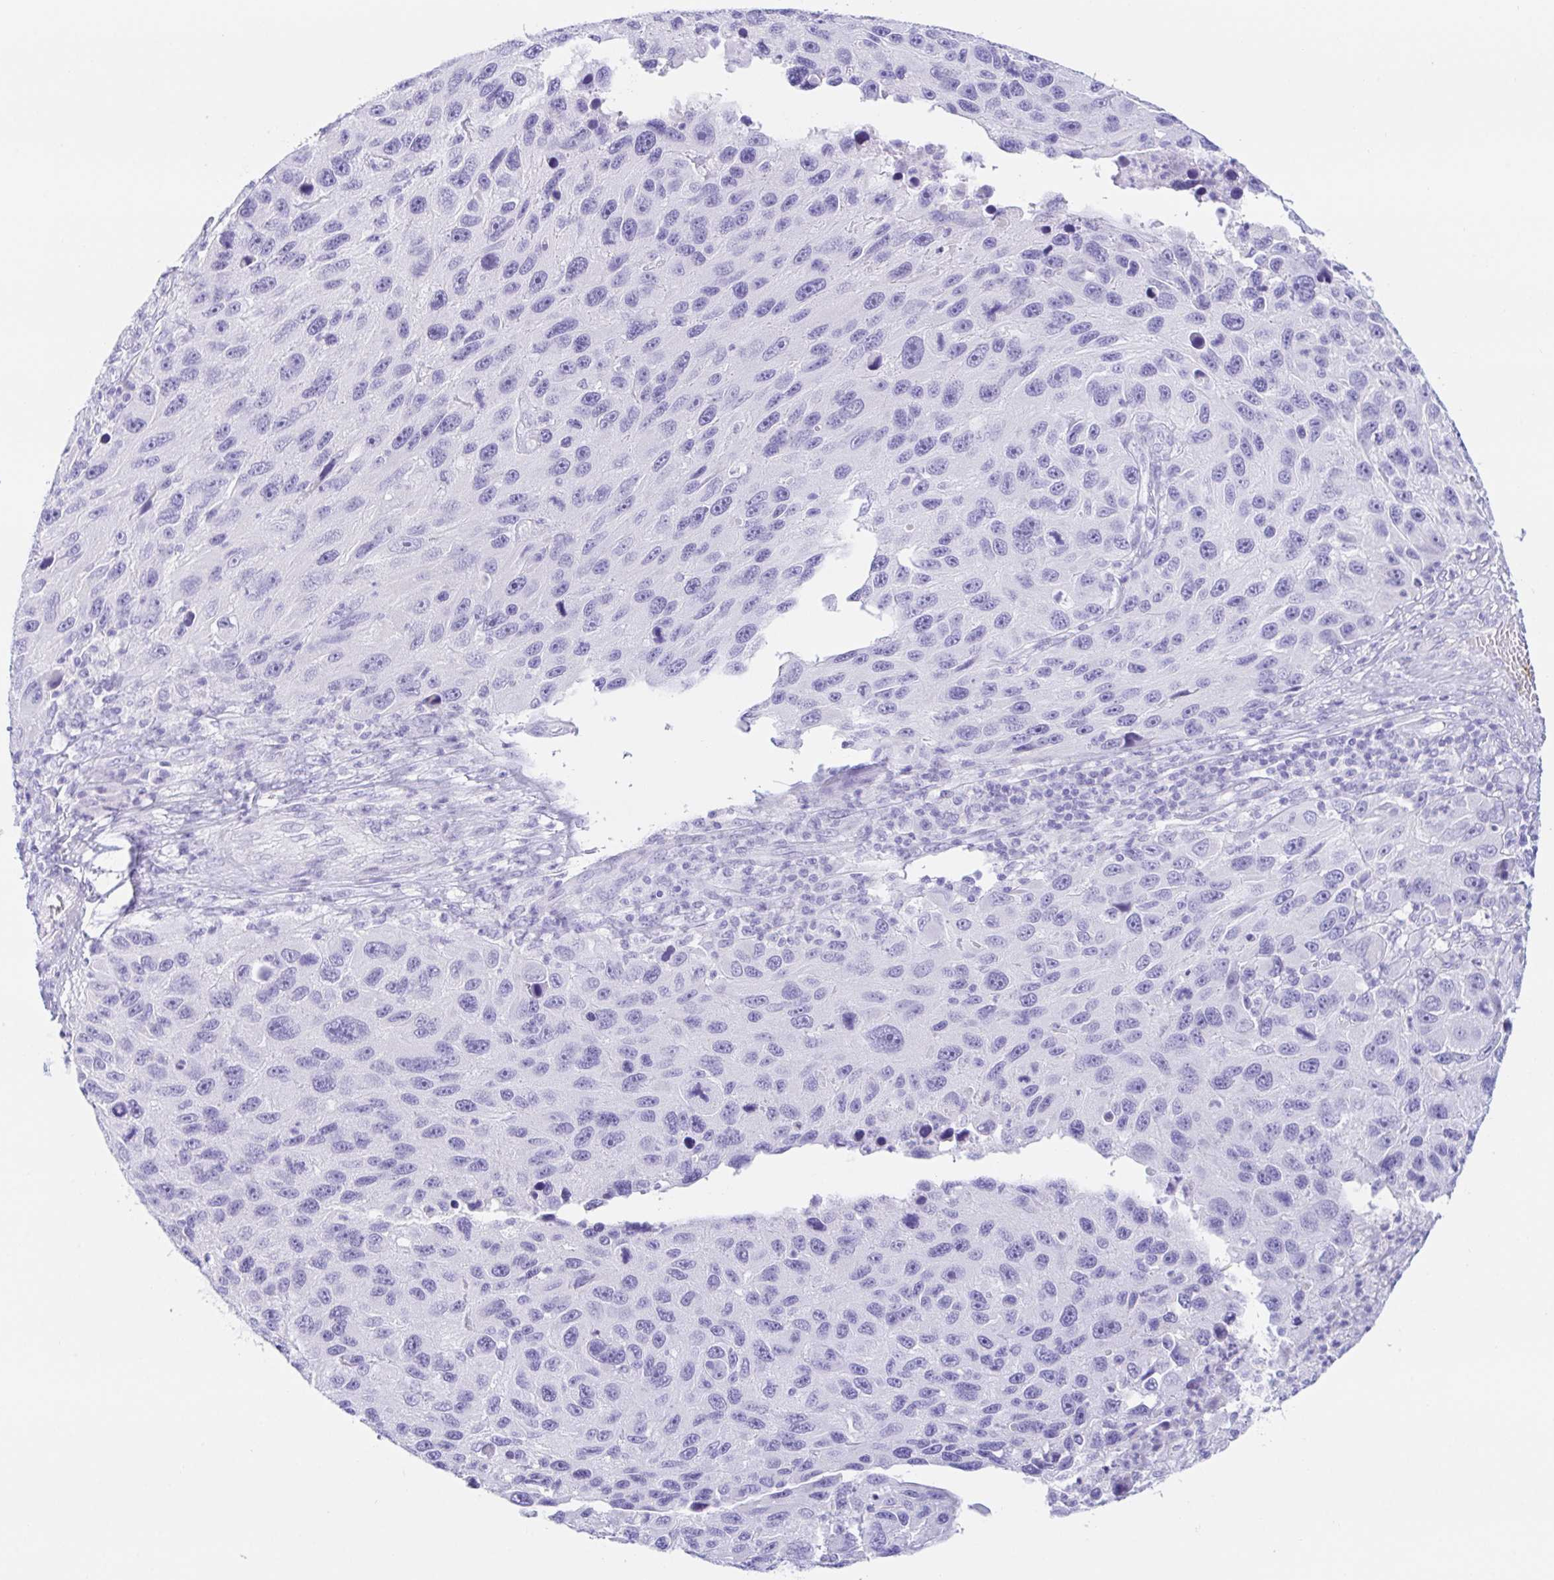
{"staining": {"intensity": "negative", "quantity": "none", "location": "none"}, "tissue": "melanoma", "cell_type": "Tumor cells", "image_type": "cancer", "snomed": [{"axis": "morphology", "description": "Malignant melanoma, NOS"}, {"axis": "topography", "description": "Skin"}], "caption": "This is an immunohistochemistry (IHC) photomicrograph of human melanoma. There is no positivity in tumor cells.", "gene": "PAX8", "patient": {"sex": "male", "age": 53}}